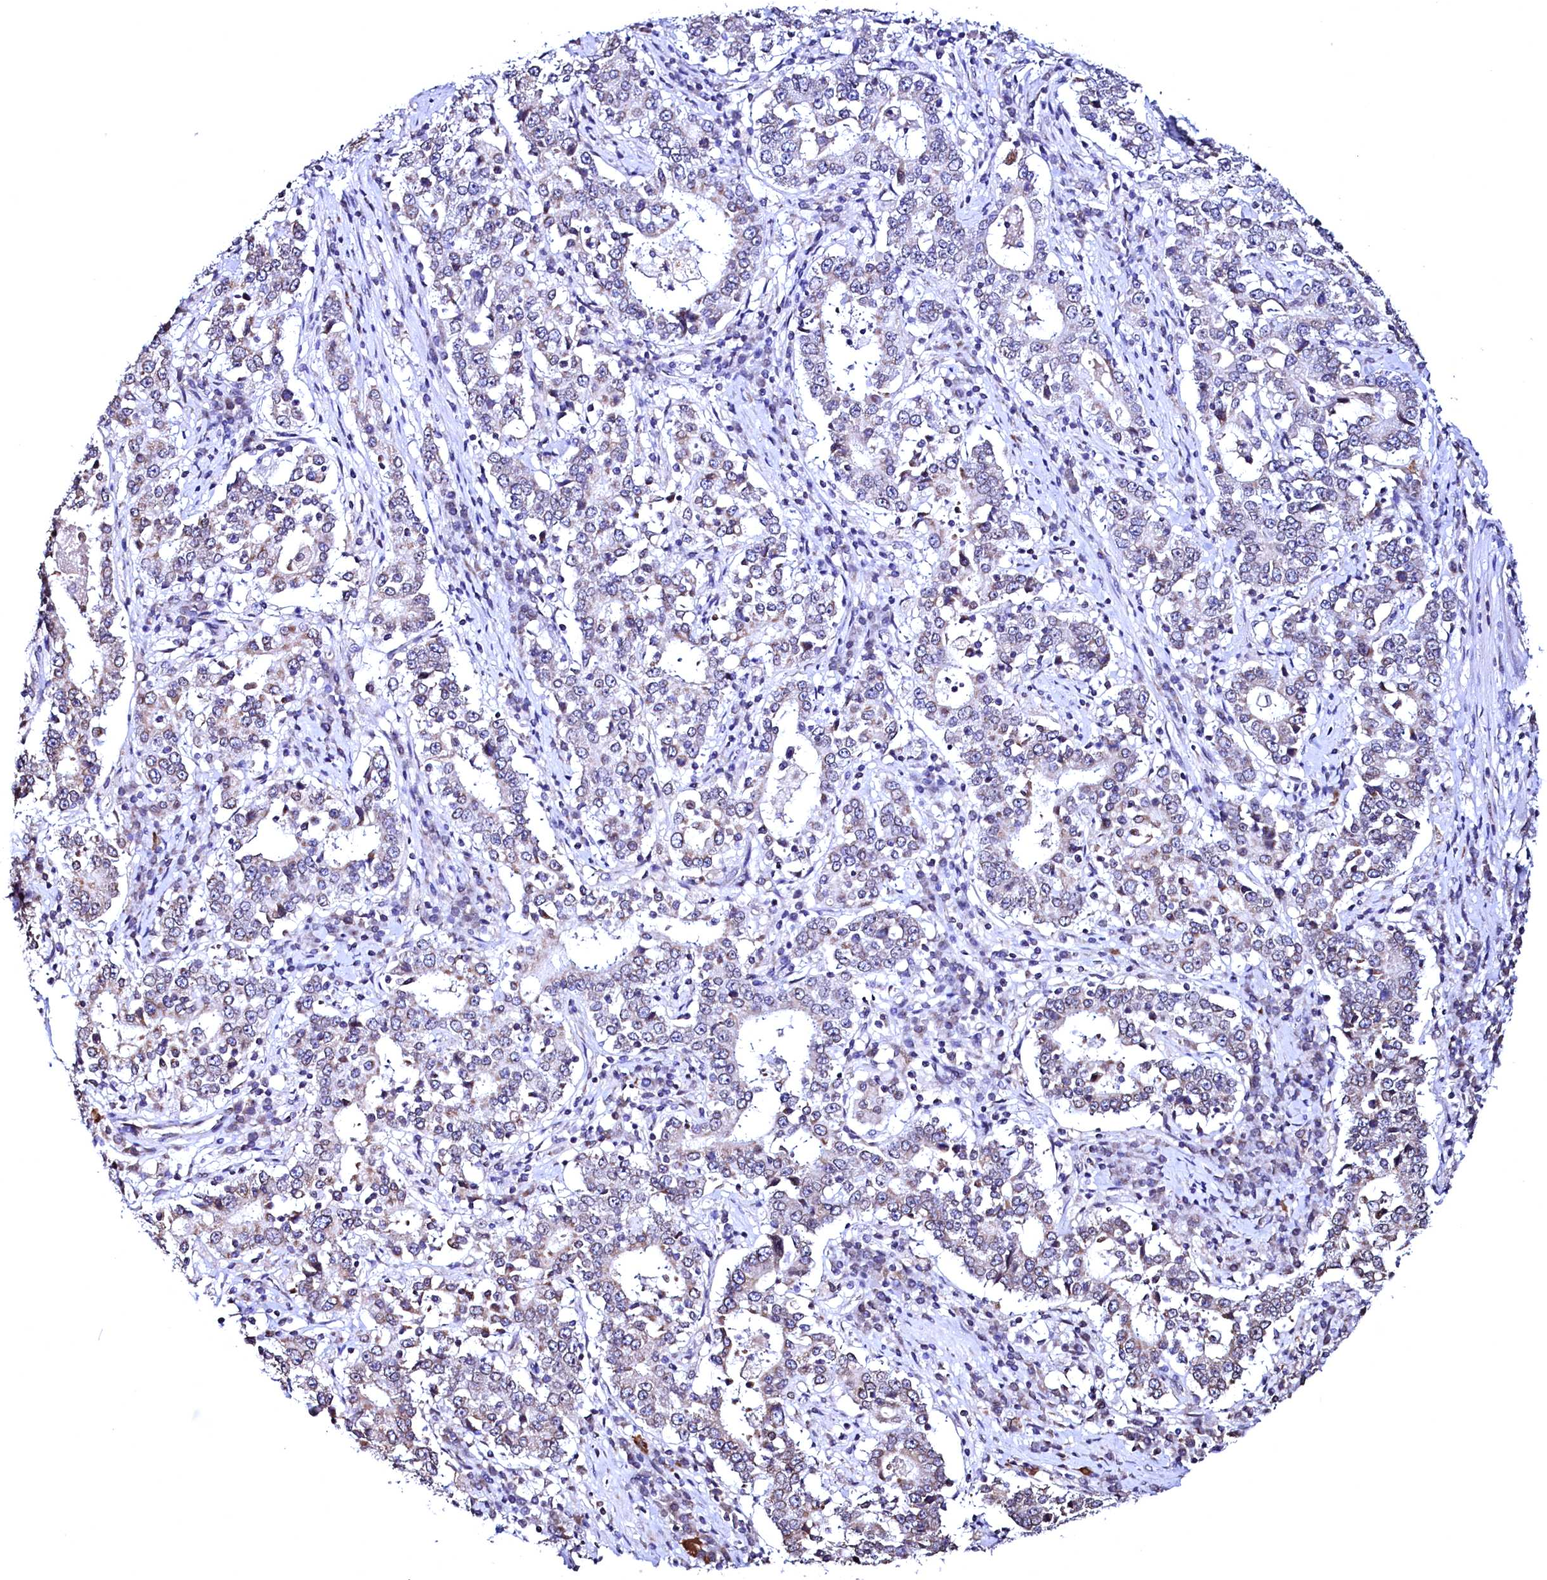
{"staining": {"intensity": "weak", "quantity": "<25%", "location": "cytoplasmic/membranous"}, "tissue": "stomach cancer", "cell_type": "Tumor cells", "image_type": "cancer", "snomed": [{"axis": "morphology", "description": "Adenocarcinoma, NOS"}, {"axis": "topography", "description": "Stomach"}], "caption": "An image of stomach adenocarcinoma stained for a protein reveals no brown staining in tumor cells.", "gene": "HAND1", "patient": {"sex": "male", "age": 59}}